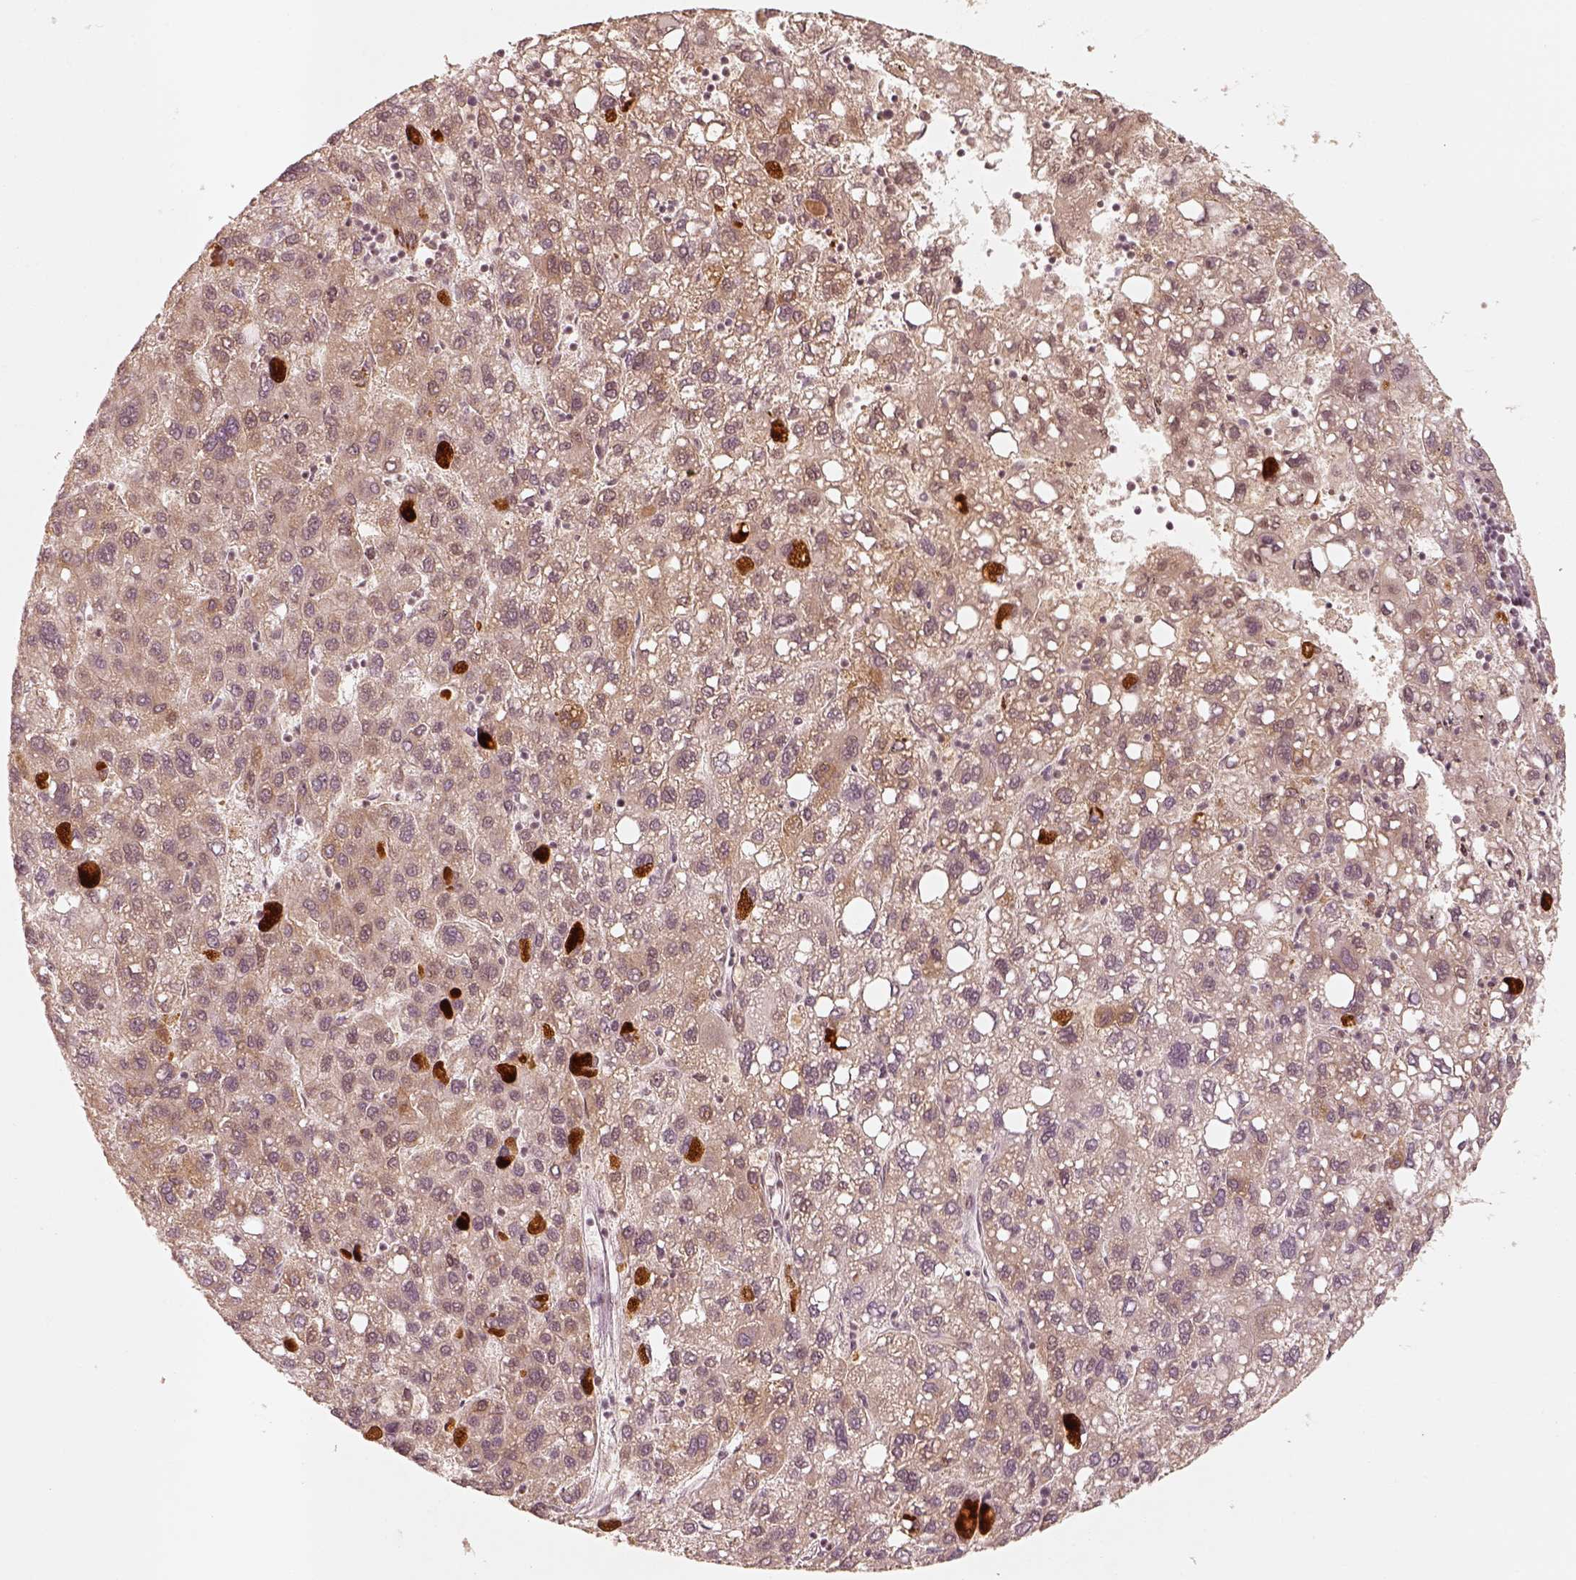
{"staining": {"intensity": "weak", "quantity": ">75%", "location": "cytoplasmic/membranous"}, "tissue": "liver cancer", "cell_type": "Tumor cells", "image_type": "cancer", "snomed": [{"axis": "morphology", "description": "Carcinoma, Hepatocellular, NOS"}, {"axis": "topography", "description": "Liver"}], "caption": "An image showing weak cytoplasmic/membranous expression in approximately >75% of tumor cells in liver cancer (hepatocellular carcinoma), as visualized by brown immunohistochemical staining.", "gene": "GMEB2", "patient": {"sex": "female", "age": 82}}